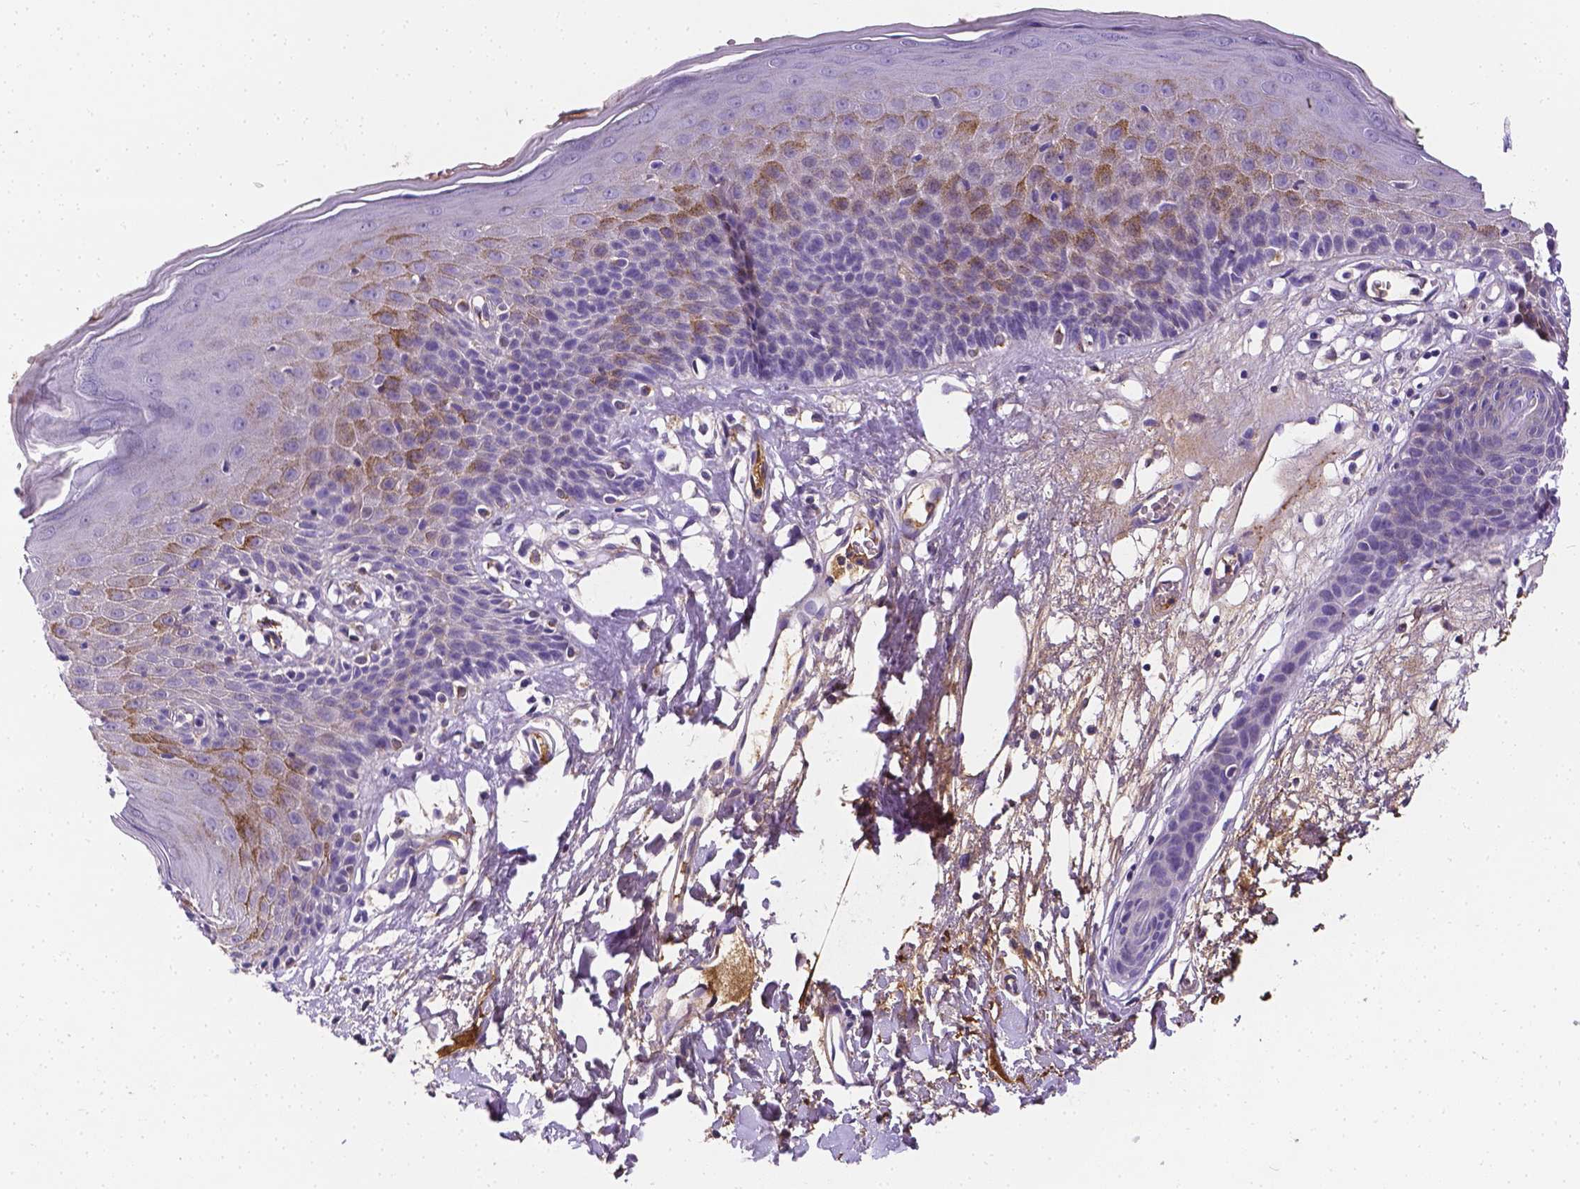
{"staining": {"intensity": "moderate", "quantity": "<25%", "location": "cytoplasmic/membranous"}, "tissue": "skin", "cell_type": "Epidermal cells", "image_type": "normal", "snomed": [{"axis": "morphology", "description": "Normal tissue, NOS"}, {"axis": "topography", "description": "Vulva"}], "caption": "Moderate cytoplasmic/membranous expression for a protein is identified in approximately <25% of epidermal cells of benign skin using IHC.", "gene": "APOE", "patient": {"sex": "female", "age": 68}}